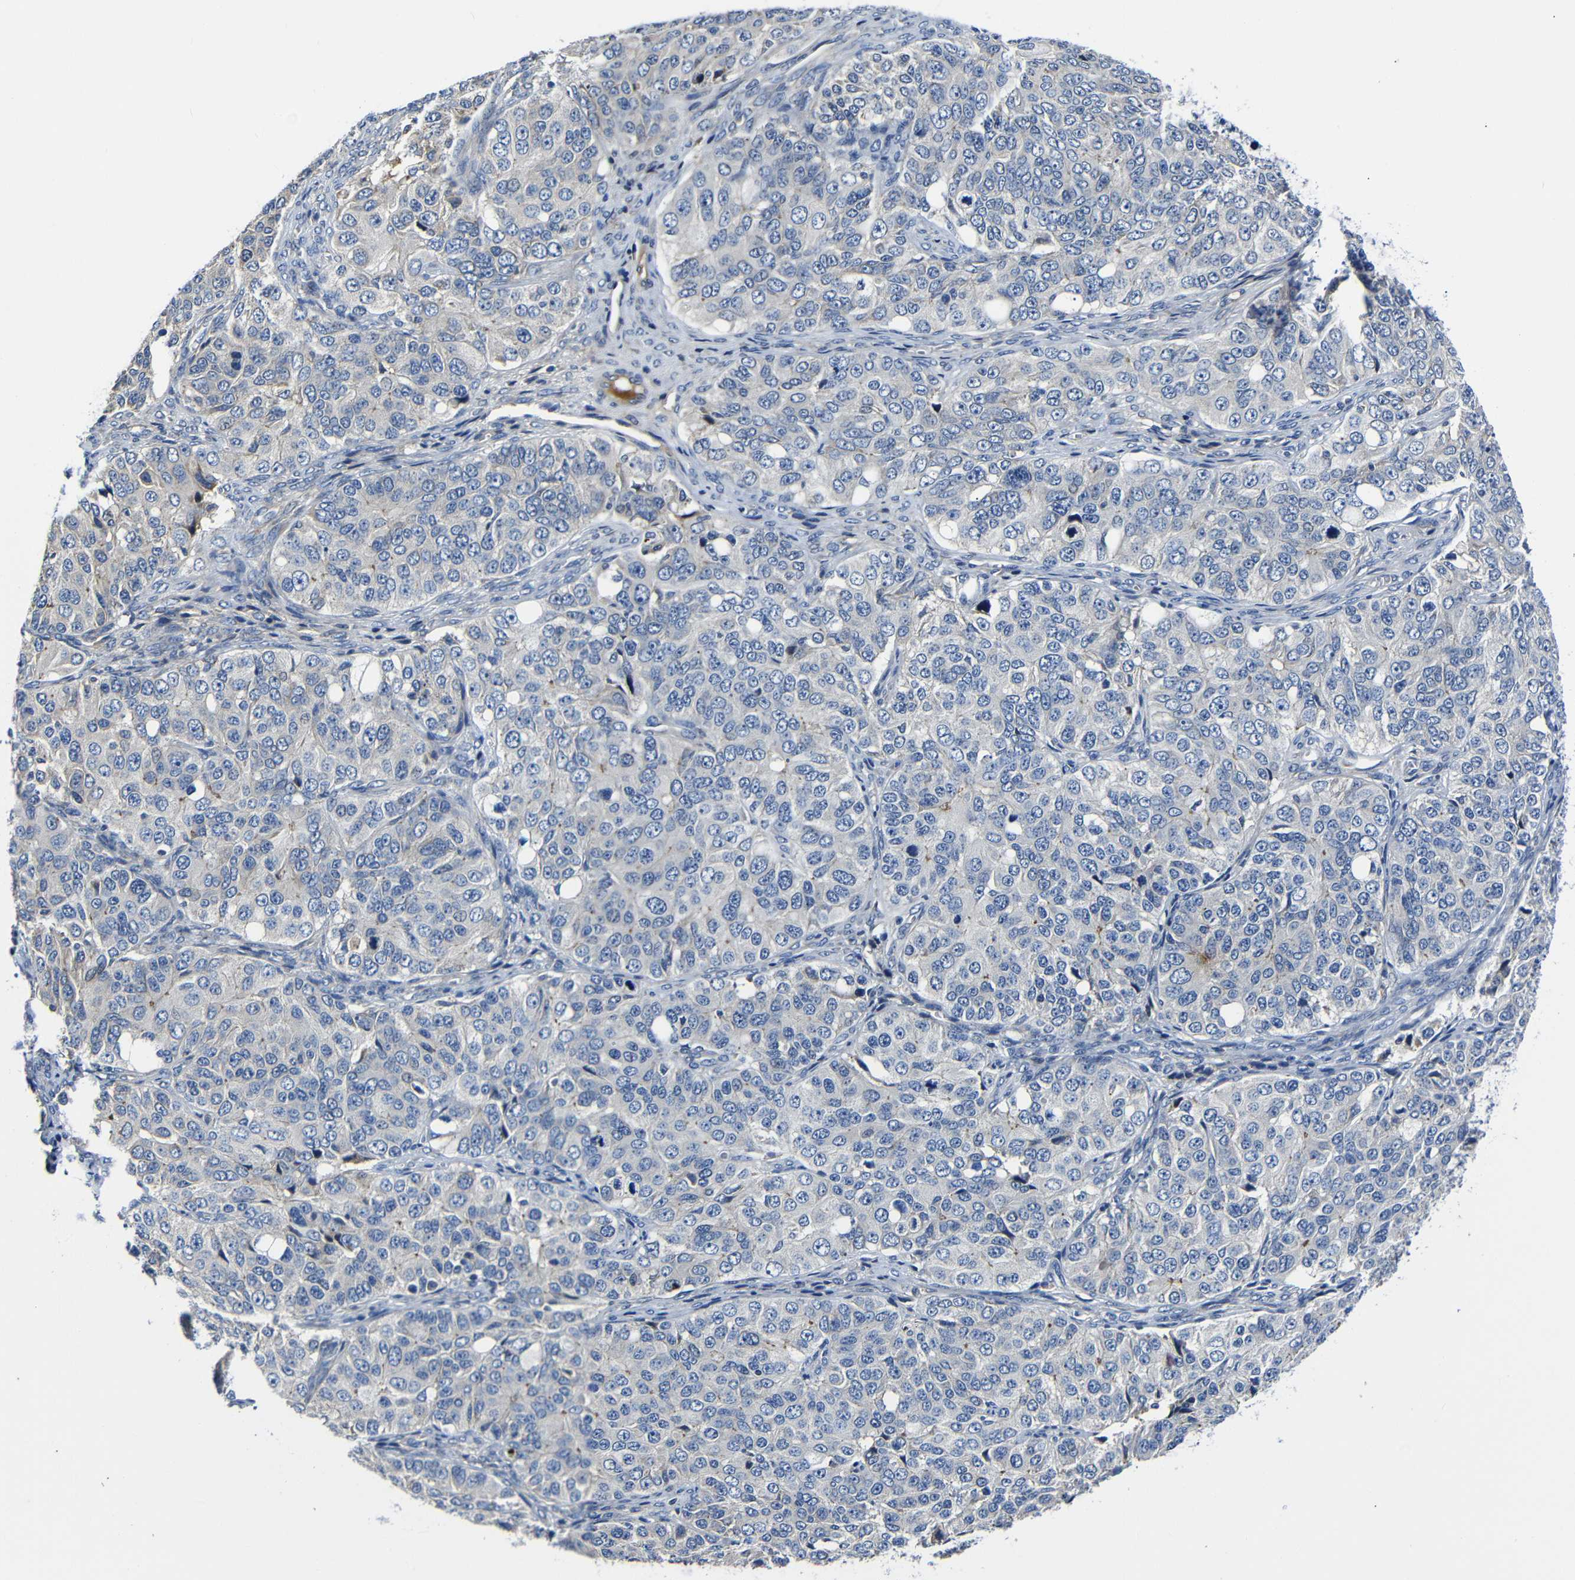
{"staining": {"intensity": "weak", "quantity": "<25%", "location": "cytoplasmic/membranous"}, "tissue": "ovarian cancer", "cell_type": "Tumor cells", "image_type": "cancer", "snomed": [{"axis": "morphology", "description": "Carcinoma, endometroid"}, {"axis": "topography", "description": "Ovary"}], "caption": "High power microscopy histopathology image of an immunohistochemistry photomicrograph of ovarian endometroid carcinoma, revealing no significant positivity in tumor cells.", "gene": "AFDN", "patient": {"sex": "female", "age": 51}}